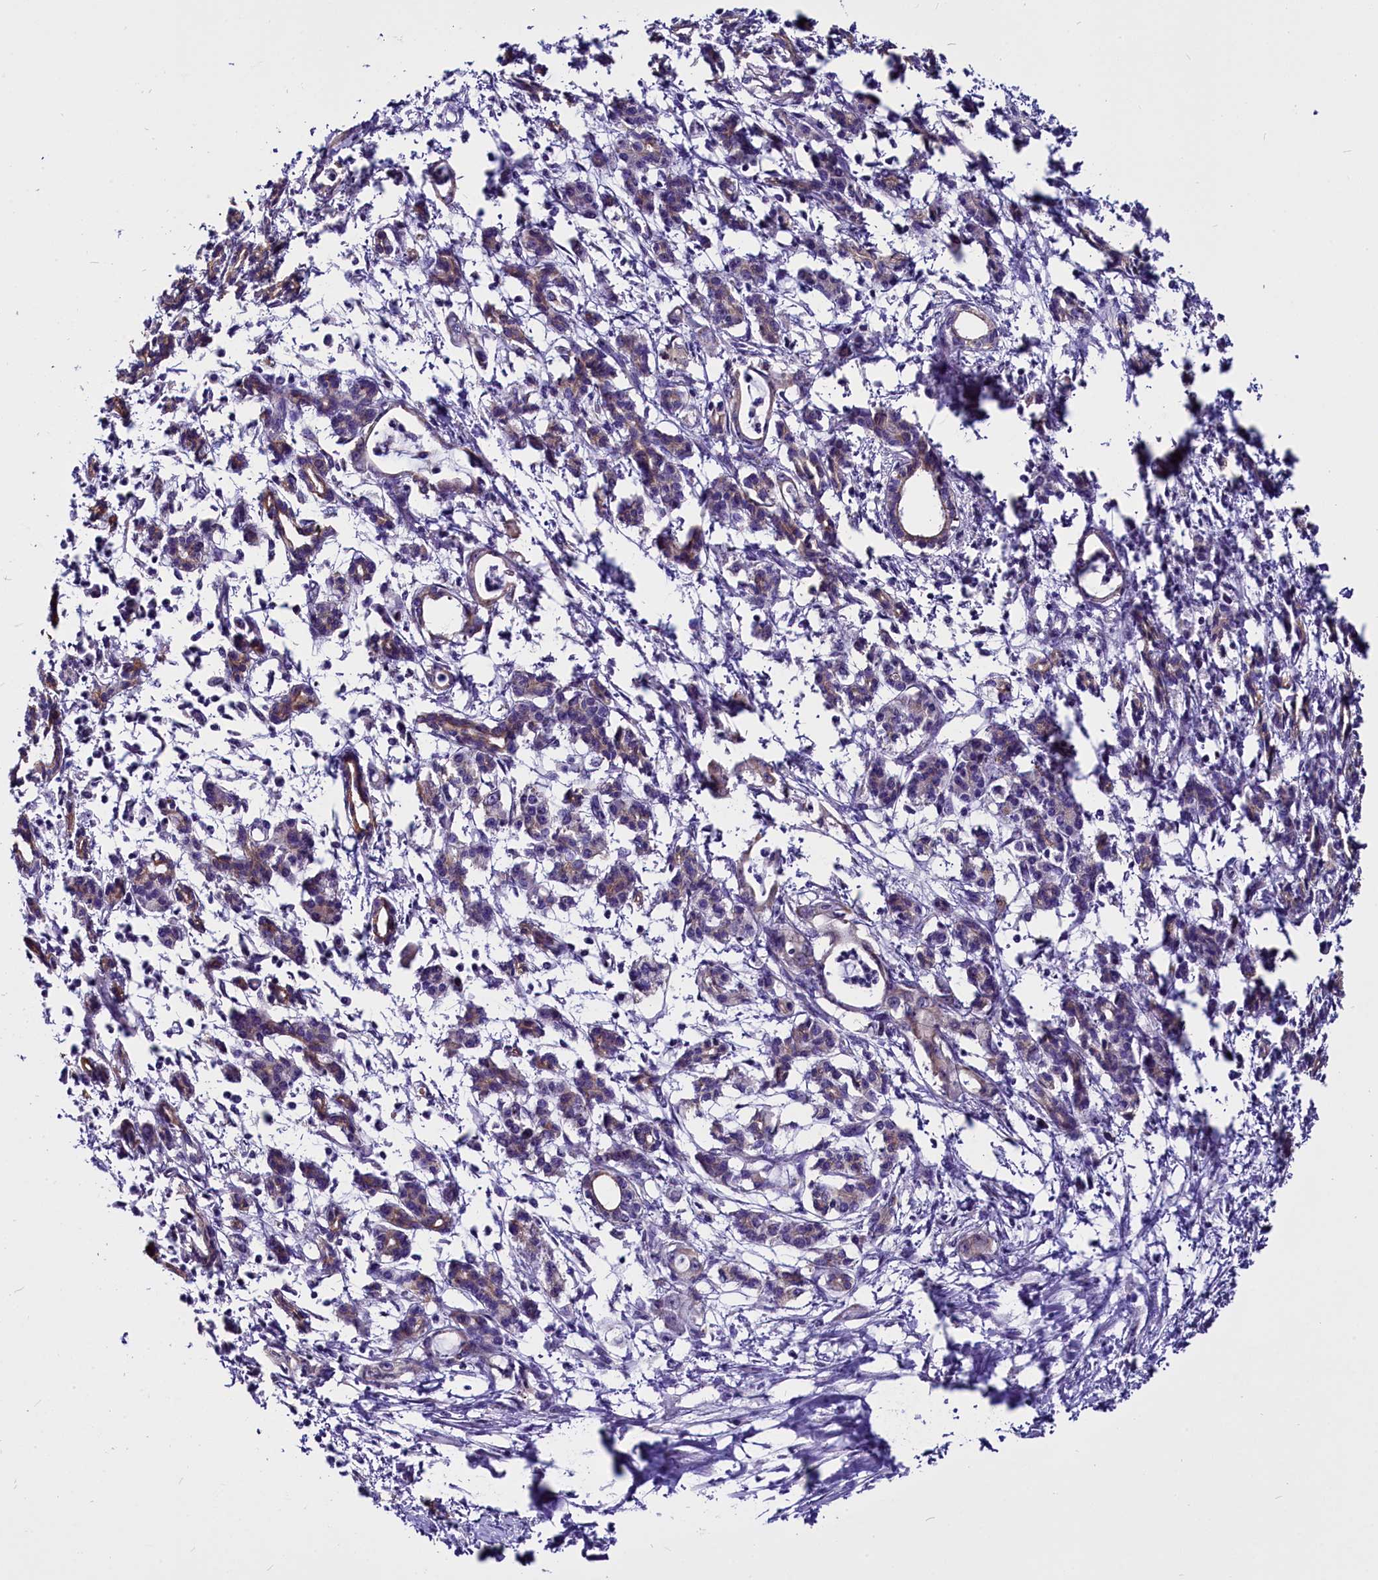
{"staining": {"intensity": "weak", "quantity": "<25%", "location": "cytoplasmic/membranous"}, "tissue": "pancreatic cancer", "cell_type": "Tumor cells", "image_type": "cancer", "snomed": [{"axis": "morphology", "description": "Adenocarcinoma, NOS"}, {"axis": "topography", "description": "Pancreas"}], "caption": "IHC image of pancreatic cancer (adenocarcinoma) stained for a protein (brown), which displays no positivity in tumor cells.", "gene": "CEP170", "patient": {"sex": "female", "age": 55}}